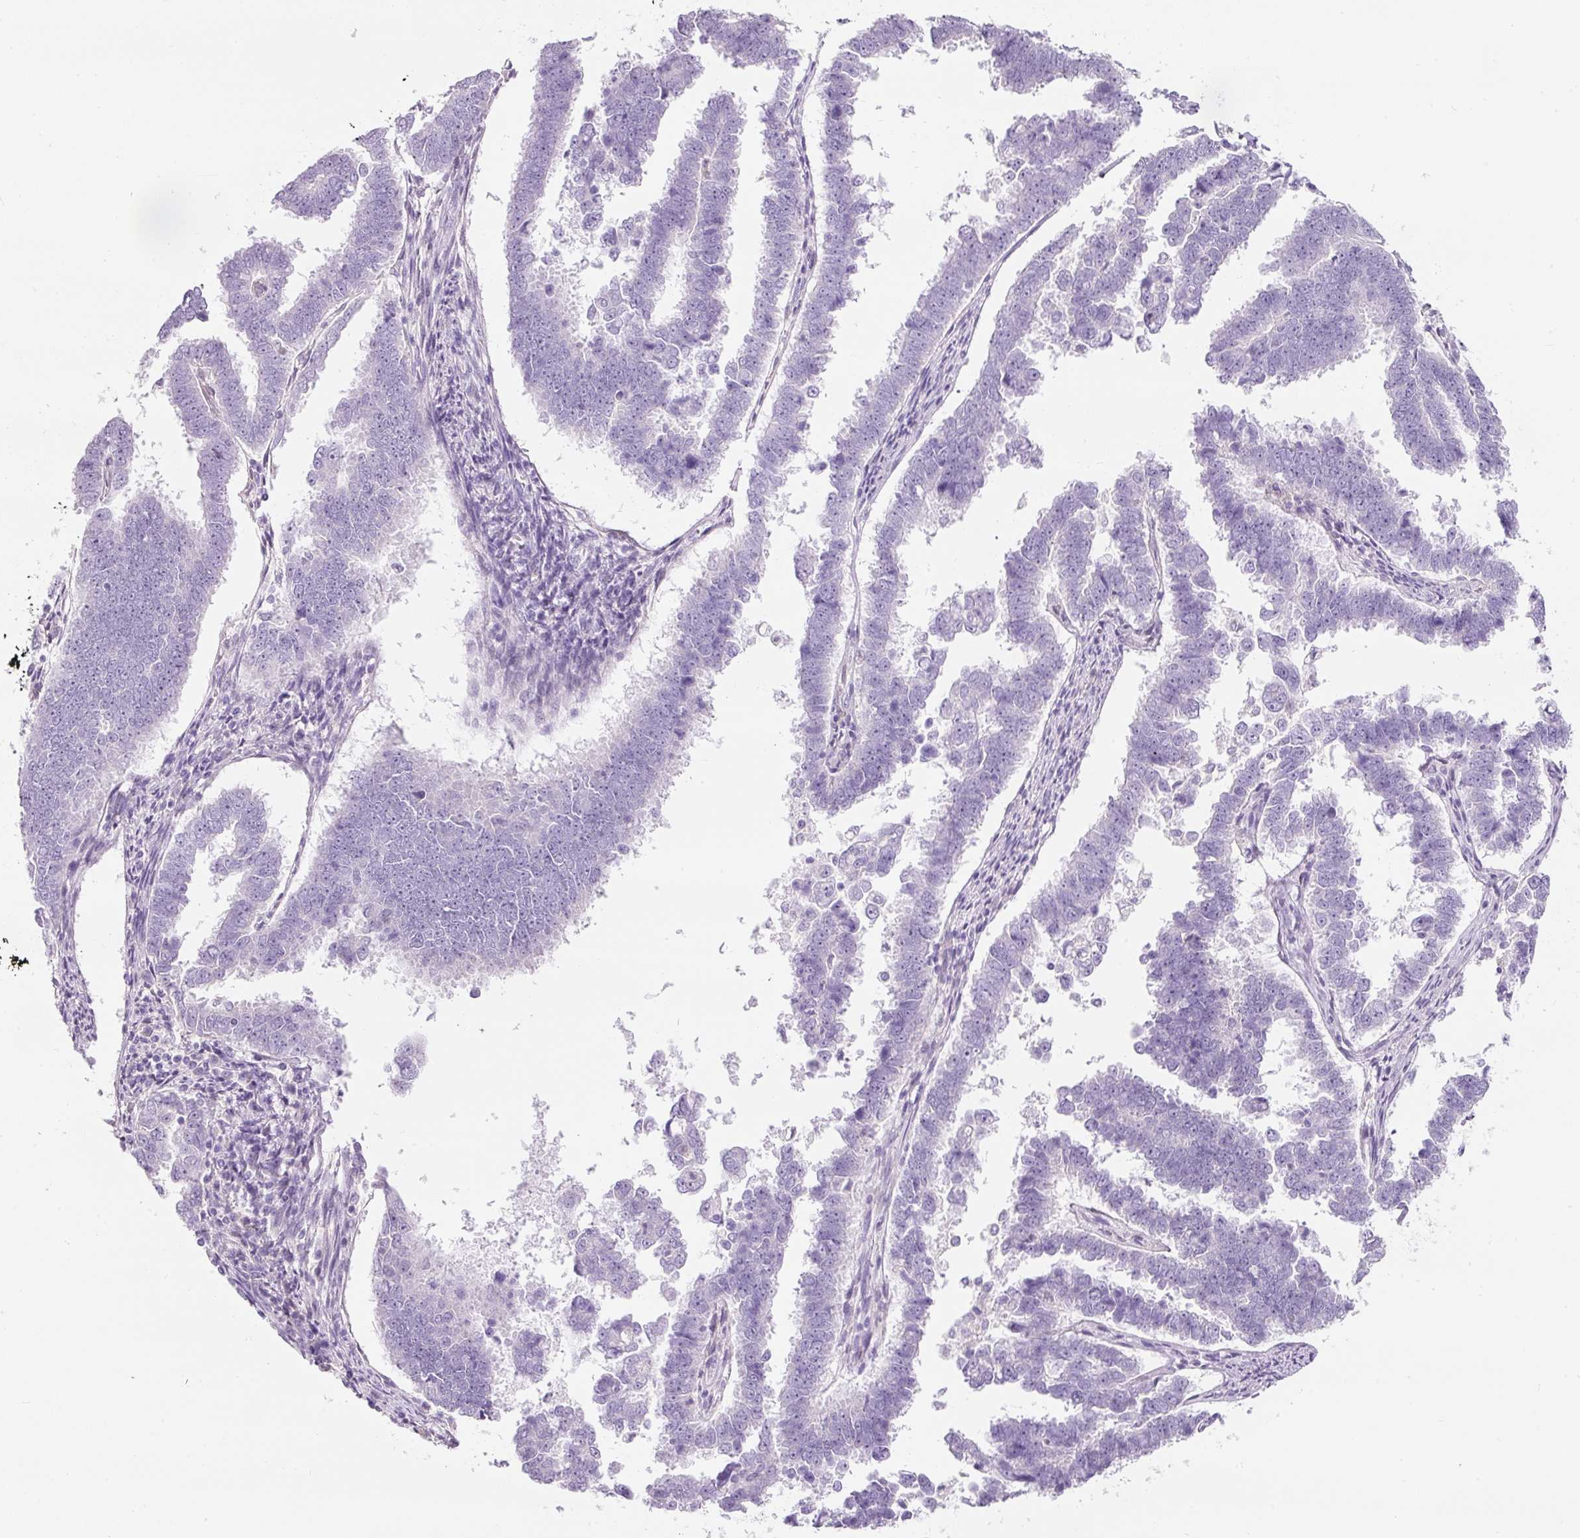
{"staining": {"intensity": "negative", "quantity": "none", "location": "none"}, "tissue": "endometrial cancer", "cell_type": "Tumor cells", "image_type": "cancer", "snomed": [{"axis": "morphology", "description": "Adenocarcinoma, NOS"}, {"axis": "topography", "description": "Endometrium"}], "caption": "IHC of endometrial cancer (adenocarcinoma) exhibits no positivity in tumor cells. Brightfield microscopy of immunohistochemistry stained with DAB (brown) and hematoxylin (blue), captured at high magnification.", "gene": "DNM1", "patient": {"sex": "female", "age": 75}}